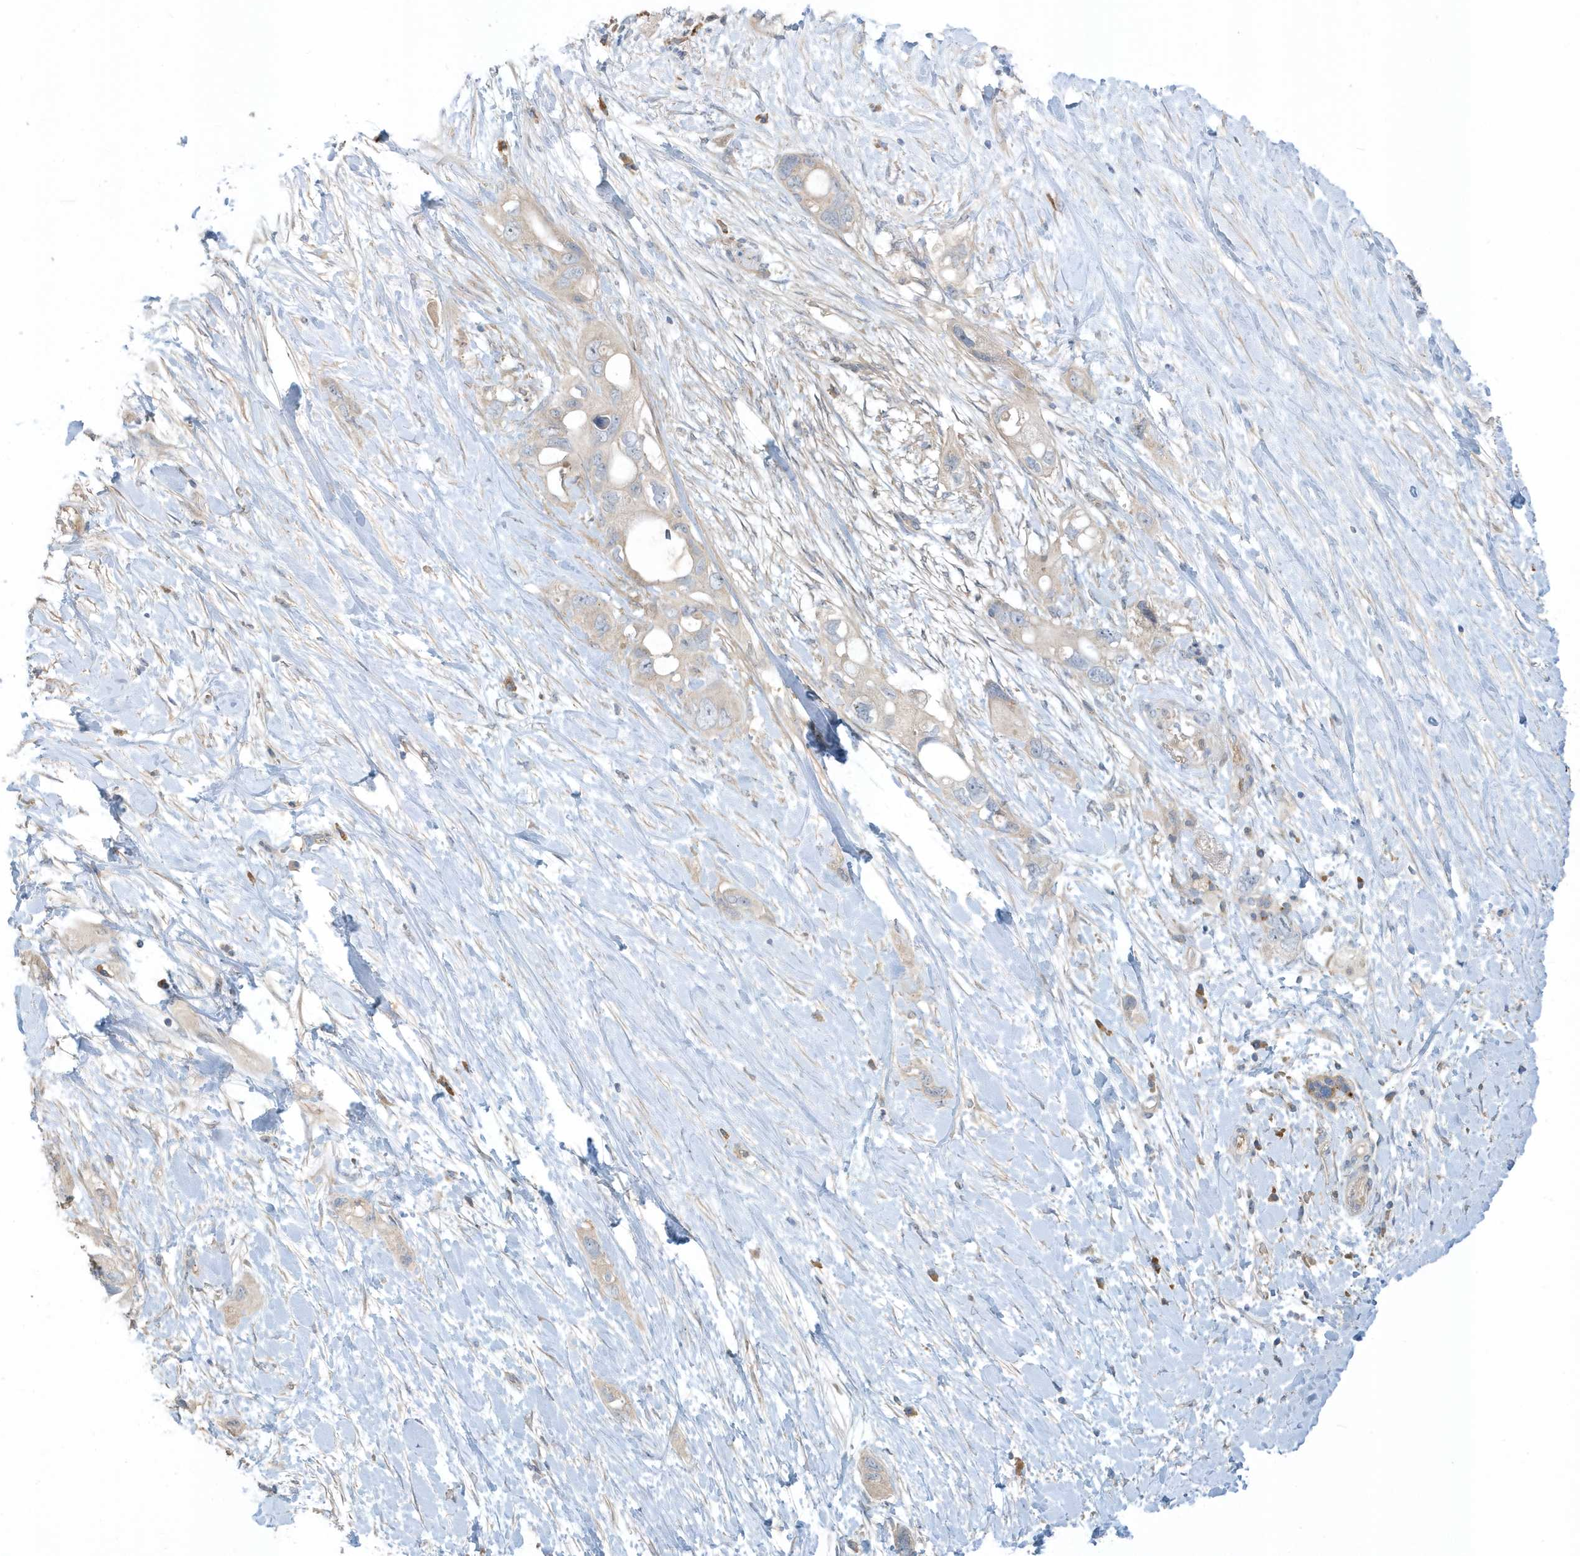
{"staining": {"intensity": "weak", "quantity": "25%-75%", "location": "cytoplasmic/membranous"}, "tissue": "pancreatic cancer", "cell_type": "Tumor cells", "image_type": "cancer", "snomed": [{"axis": "morphology", "description": "Adenocarcinoma, NOS"}, {"axis": "topography", "description": "Pancreas"}], "caption": "Pancreatic cancer (adenocarcinoma) stained with DAB immunohistochemistry (IHC) reveals low levels of weak cytoplasmic/membranous staining in about 25%-75% of tumor cells. Nuclei are stained in blue.", "gene": "USP53", "patient": {"sex": "female", "age": 56}}